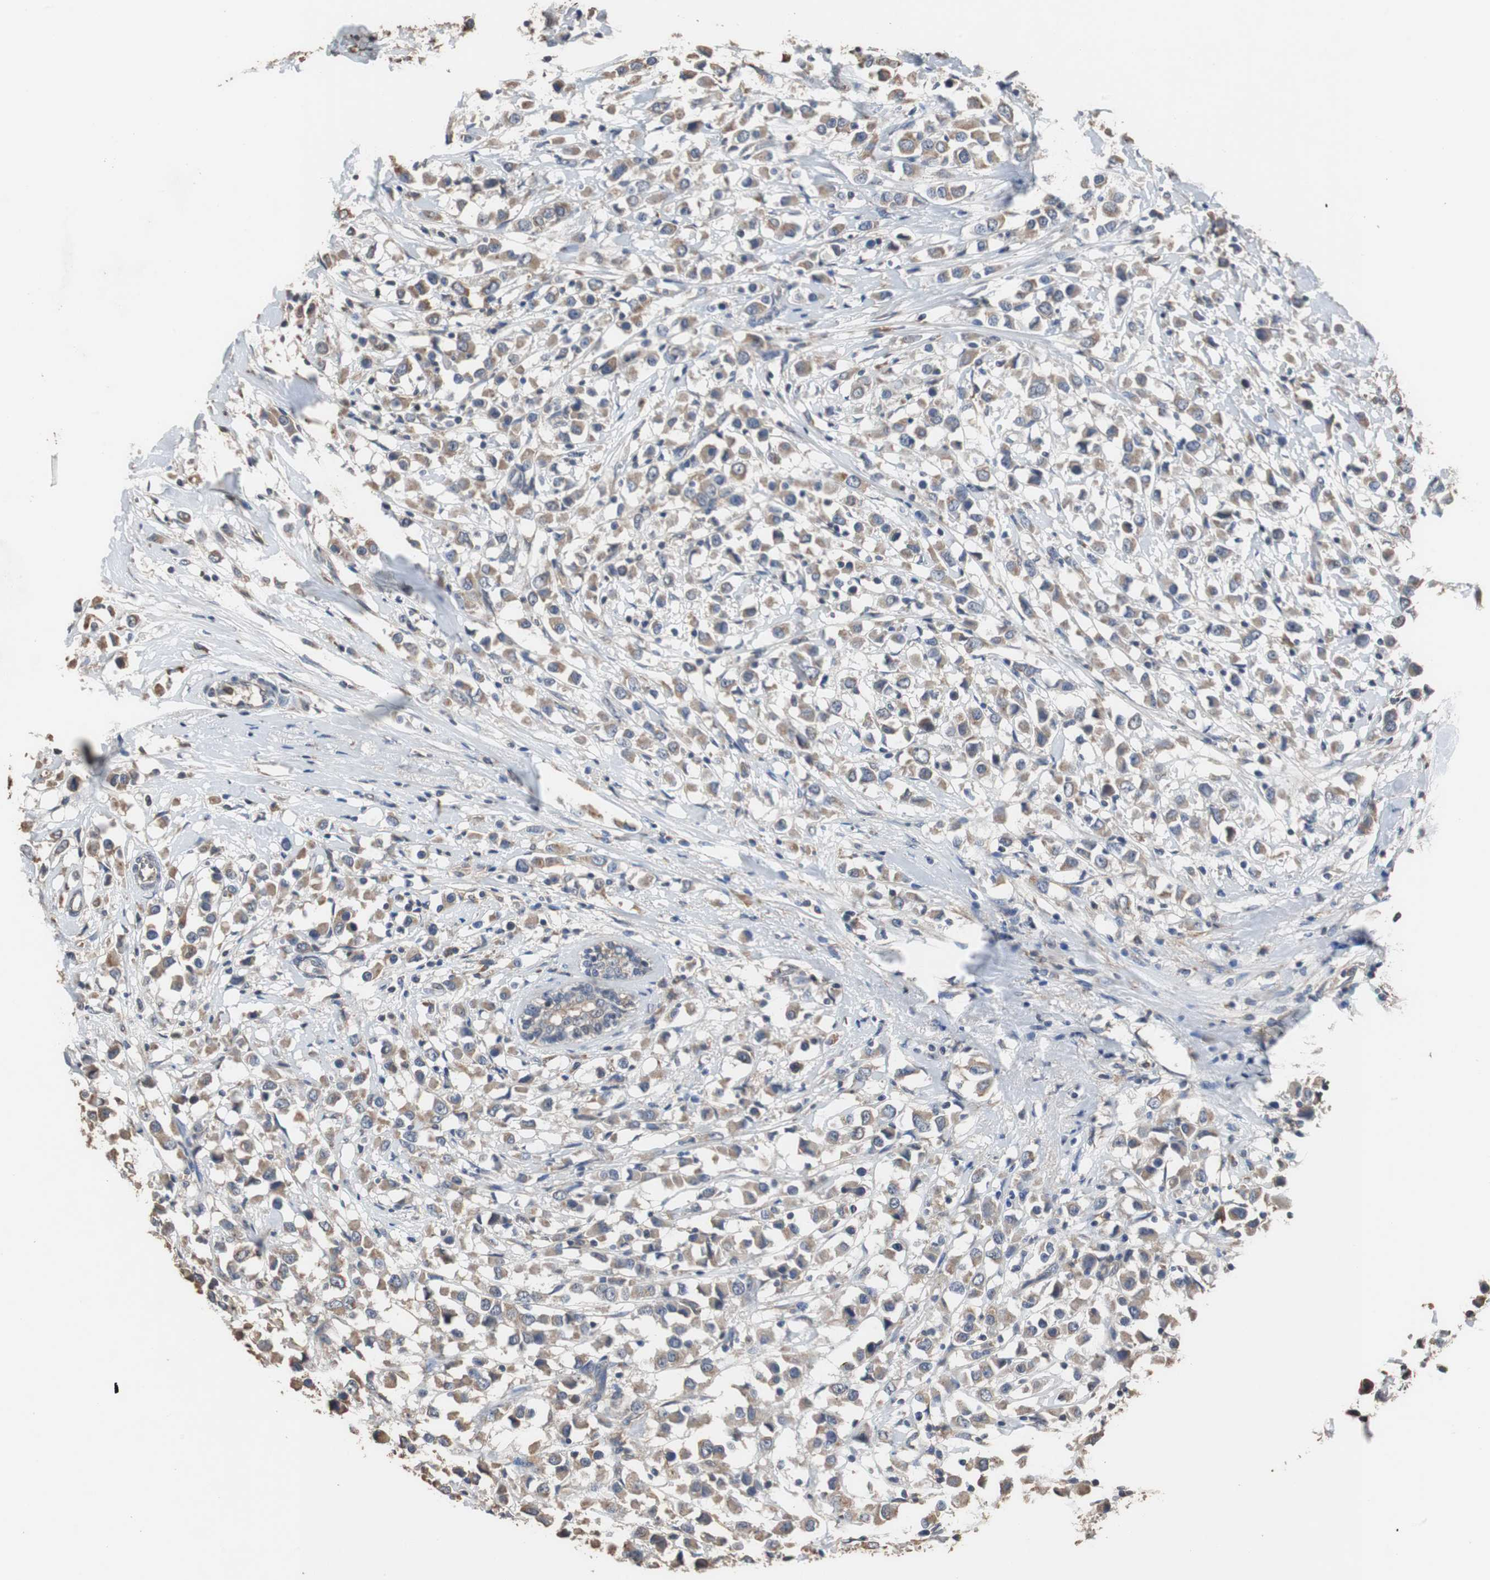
{"staining": {"intensity": "weak", "quantity": ">75%", "location": "cytoplasmic/membranous"}, "tissue": "breast cancer", "cell_type": "Tumor cells", "image_type": "cancer", "snomed": [{"axis": "morphology", "description": "Duct carcinoma"}, {"axis": "topography", "description": "Breast"}], "caption": "Protein staining demonstrates weak cytoplasmic/membranous expression in approximately >75% of tumor cells in breast infiltrating ductal carcinoma.", "gene": "SCIMP", "patient": {"sex": "female", "age": 61}}